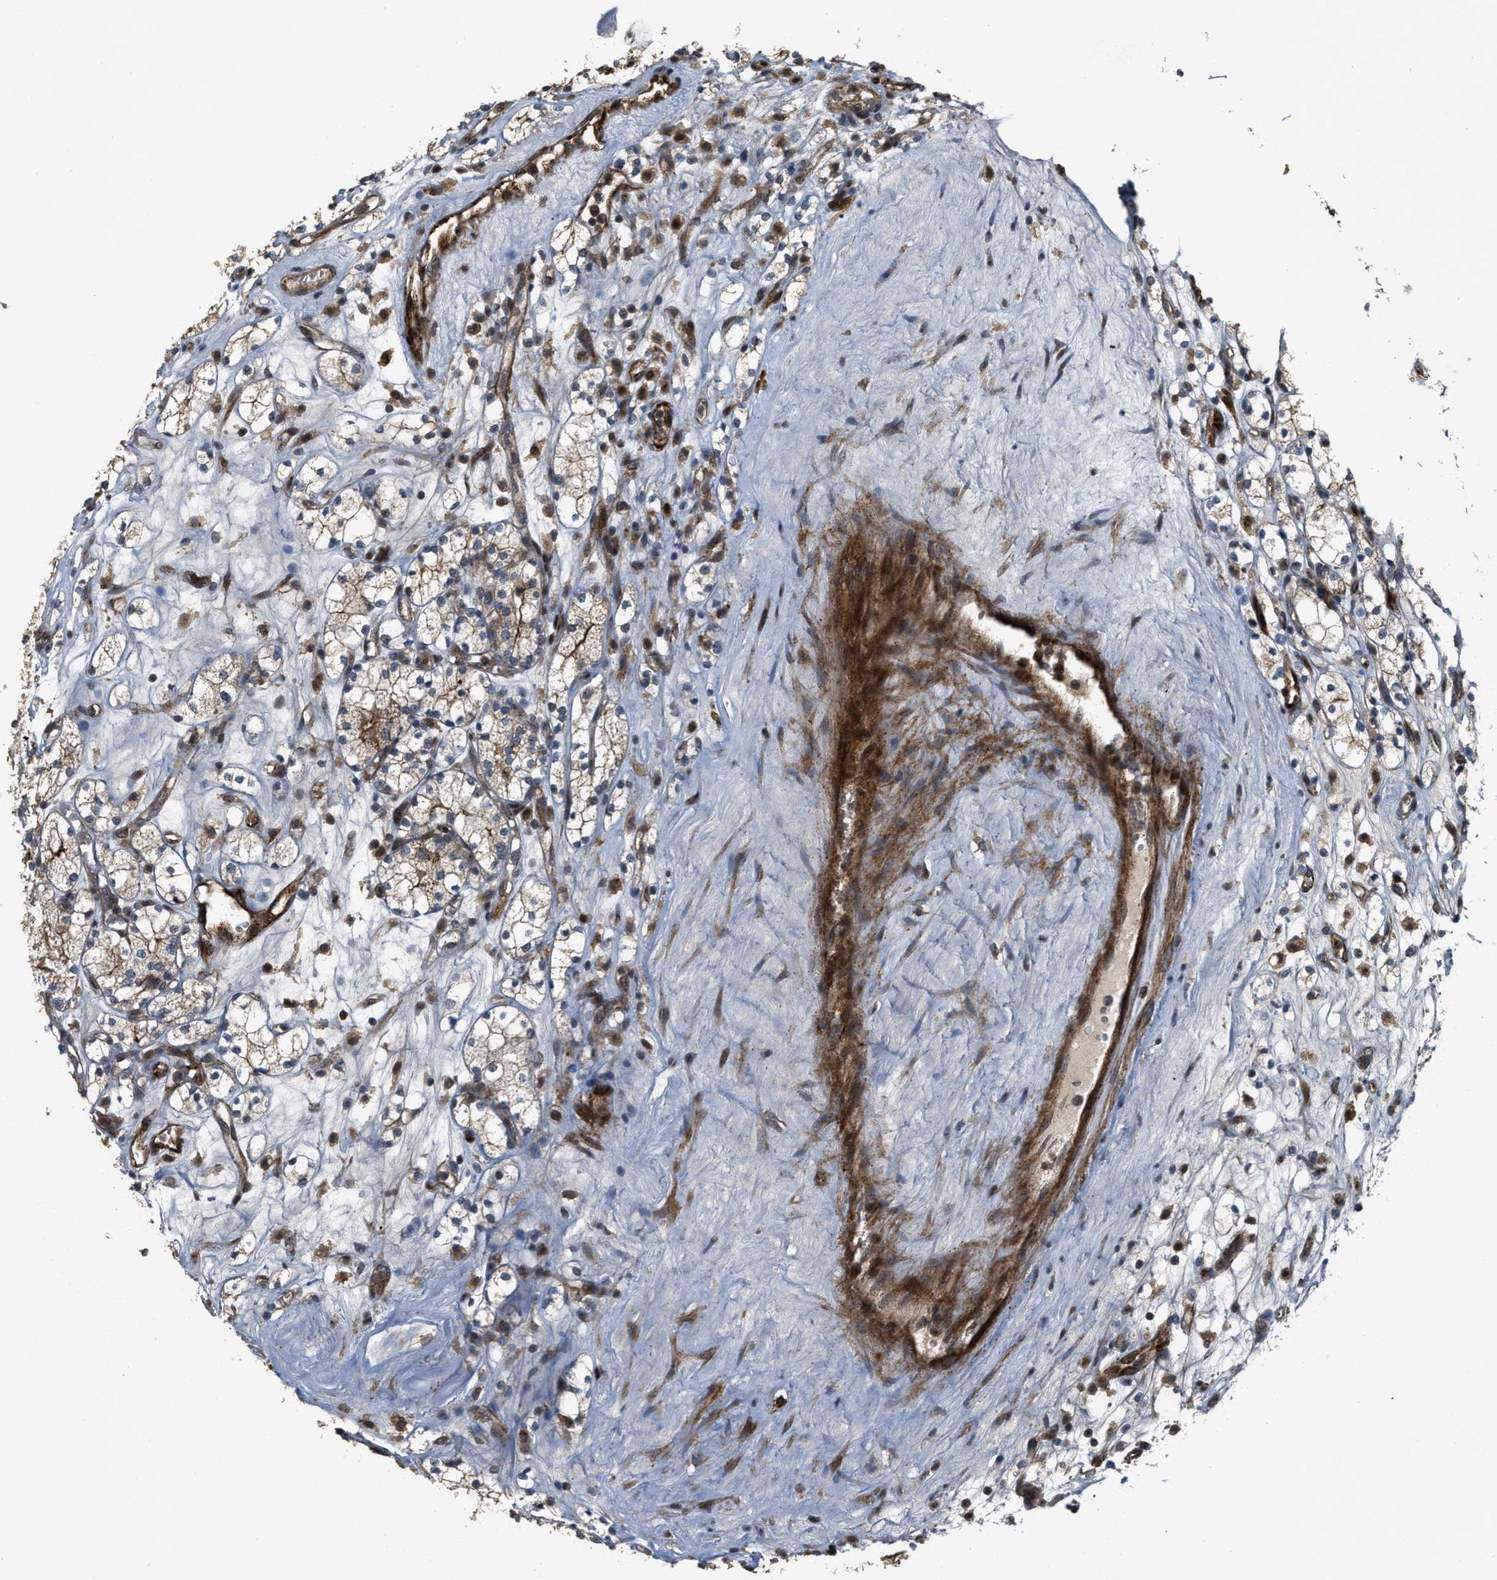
{"staining": {"intensity": "moderate", "quantity": "<25%", "location": "cytoplasmic/membranous"}, "tissue": "renal cancer", "cell_type": "Tumor cells", "image_type": "cancer", "snomed": [{"axis": "morphology", "description": "Adenocarcinoma, NOS"}, {"axis": "topography", "description": "Kidney"}], "caption": "There is low levels of moderate cytoplasmic/membranous positivity in tumor cells of renal cancer, as demonstrated by immunohistochemical staining (brown color).", "gene": "DPF2", "patient": {"sex": "male", "age": 77}}